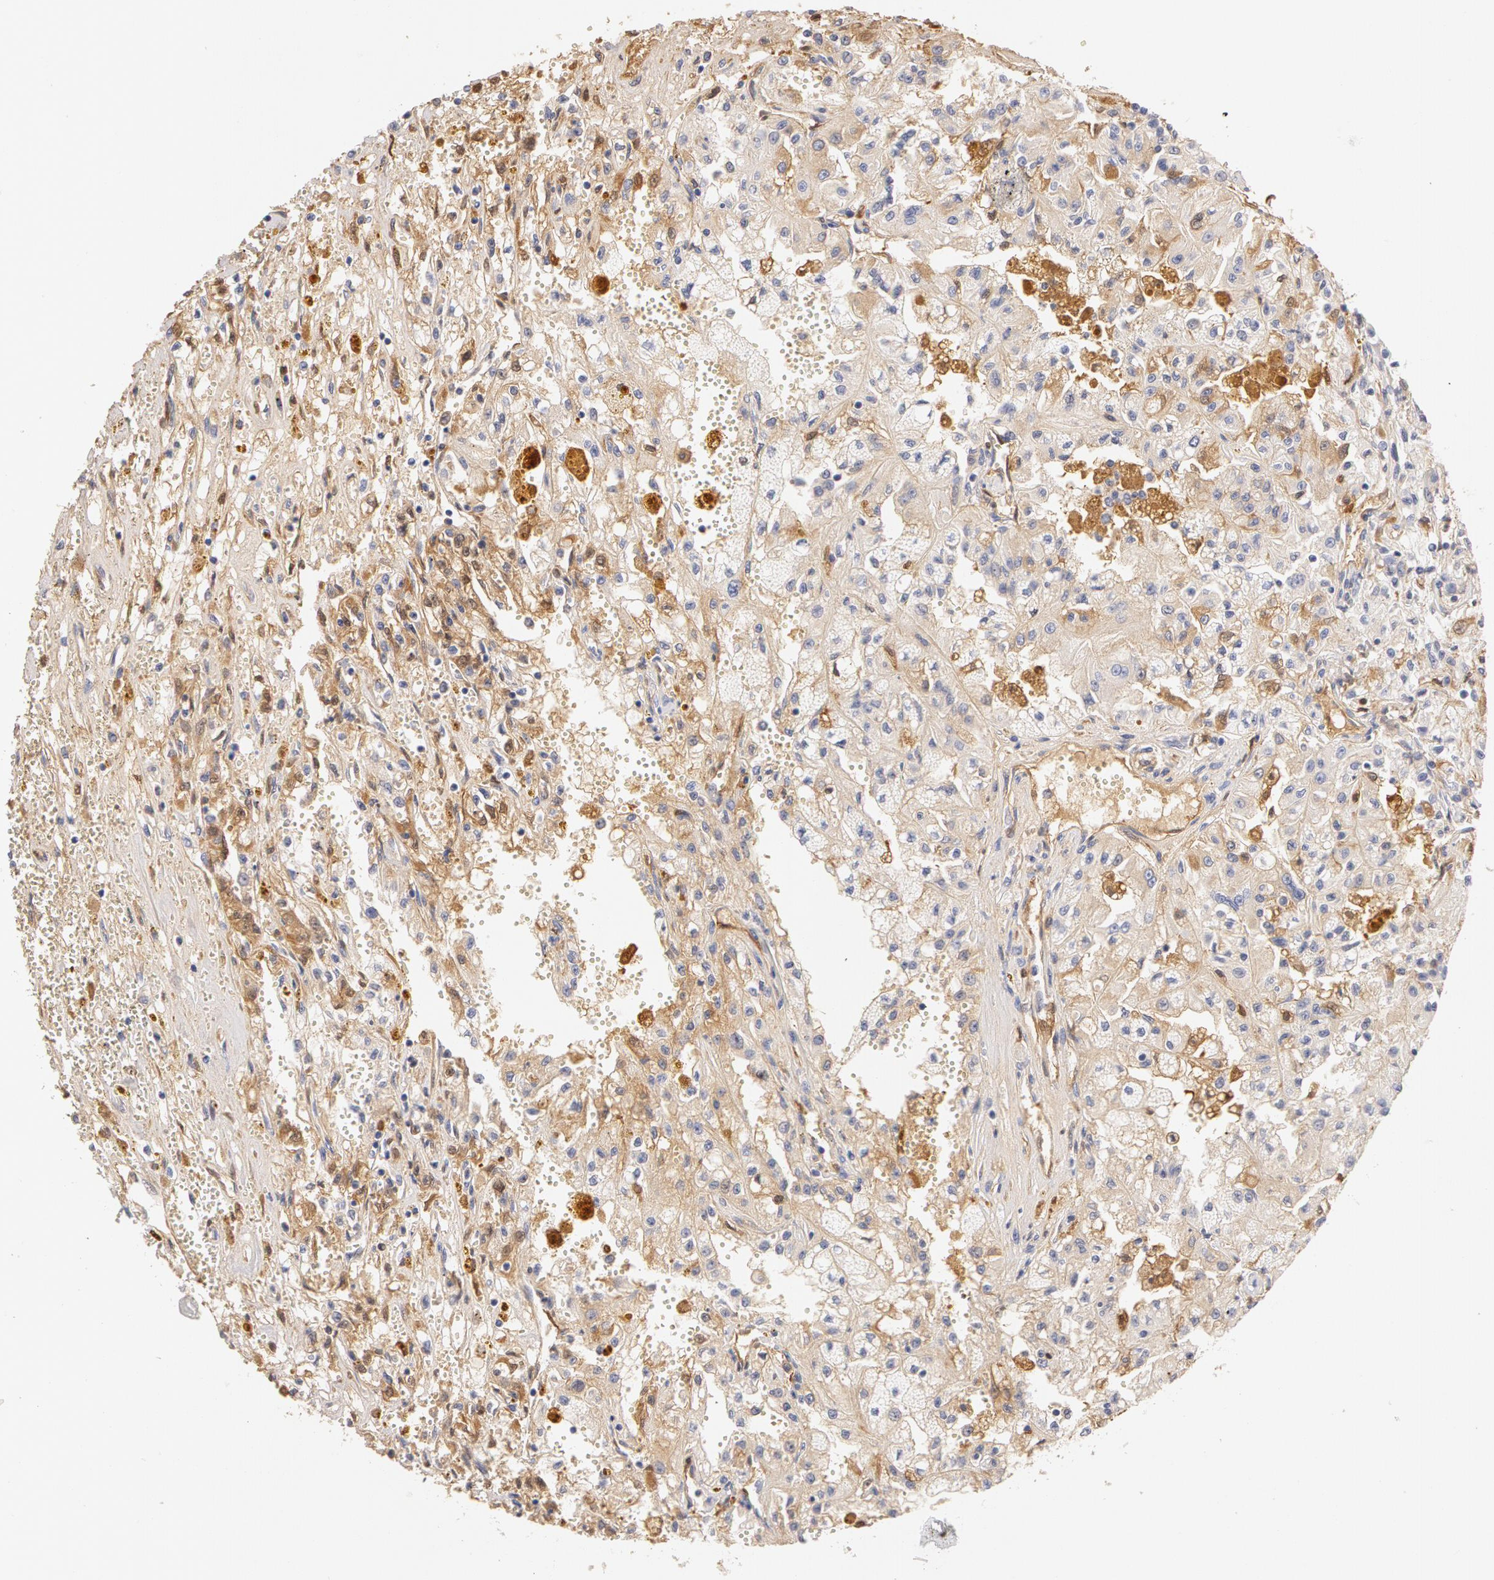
{"staining": {"intensity": "weak", "quantity": "25%-75%", "location": "cytoplasmic/membranous"}, "tissue": "renal cancer", "cell_type": "Tumor cells", "image_type": "cancer", "snomed": [{"axis": "morphology", "description": "Adenocarcinoma, NOS"}, {"axis": "topography", "description": "Kidney"}], "caption": "Approximately 25%-75% of tumor cells in human renal cancer display weak cytoplasmic/membranous protein positivity as visualized by brown immunohistochemical staining.", "gene": "GC", "patient": {"sex": "male", "age": 78}}